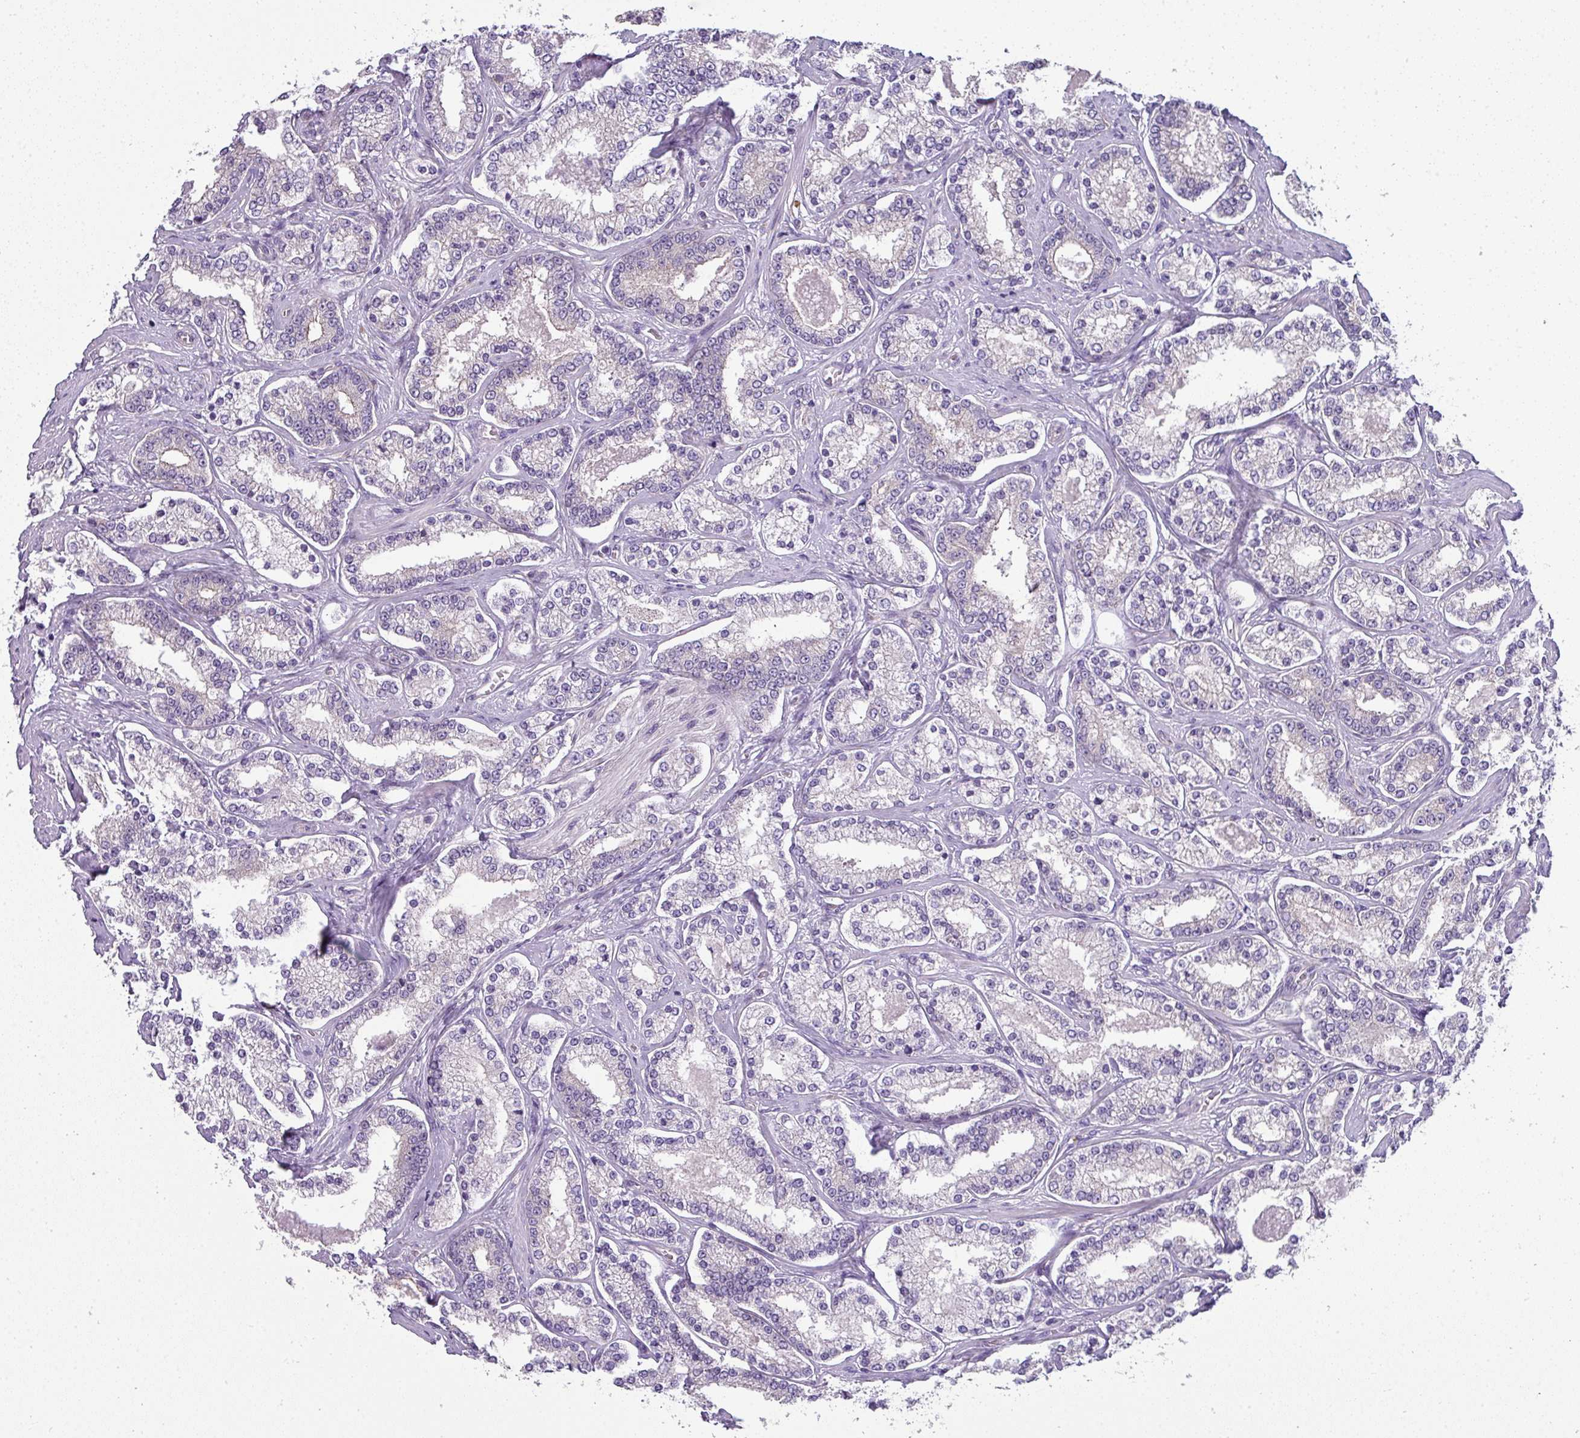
{"staining": {"intensity": "negative", "quantity": "none", "location": "none"}, "tissue": "prostate cancer", "cell_type": "Tumor cells", "image_type": "cancer", "snomed": [{"axis": "morphology", "description": "Normal tissue, NOS"}, {"axis": "morphology", "description": "Adenocarcinoma, High grade"}, {"axis": "topography", "description": "Prostate"}], "caption": "IHC micrograph of neoplastic tissue: human high-grade adenocarcinoma (prostate) stained with DAB (3,3'-diaminobenzidine) reveals no significant protein positivity in tumor cells. Nuclei are stained in blue.", "gene": "PALS2", "patient": {"sex": "male", "age": 83}}